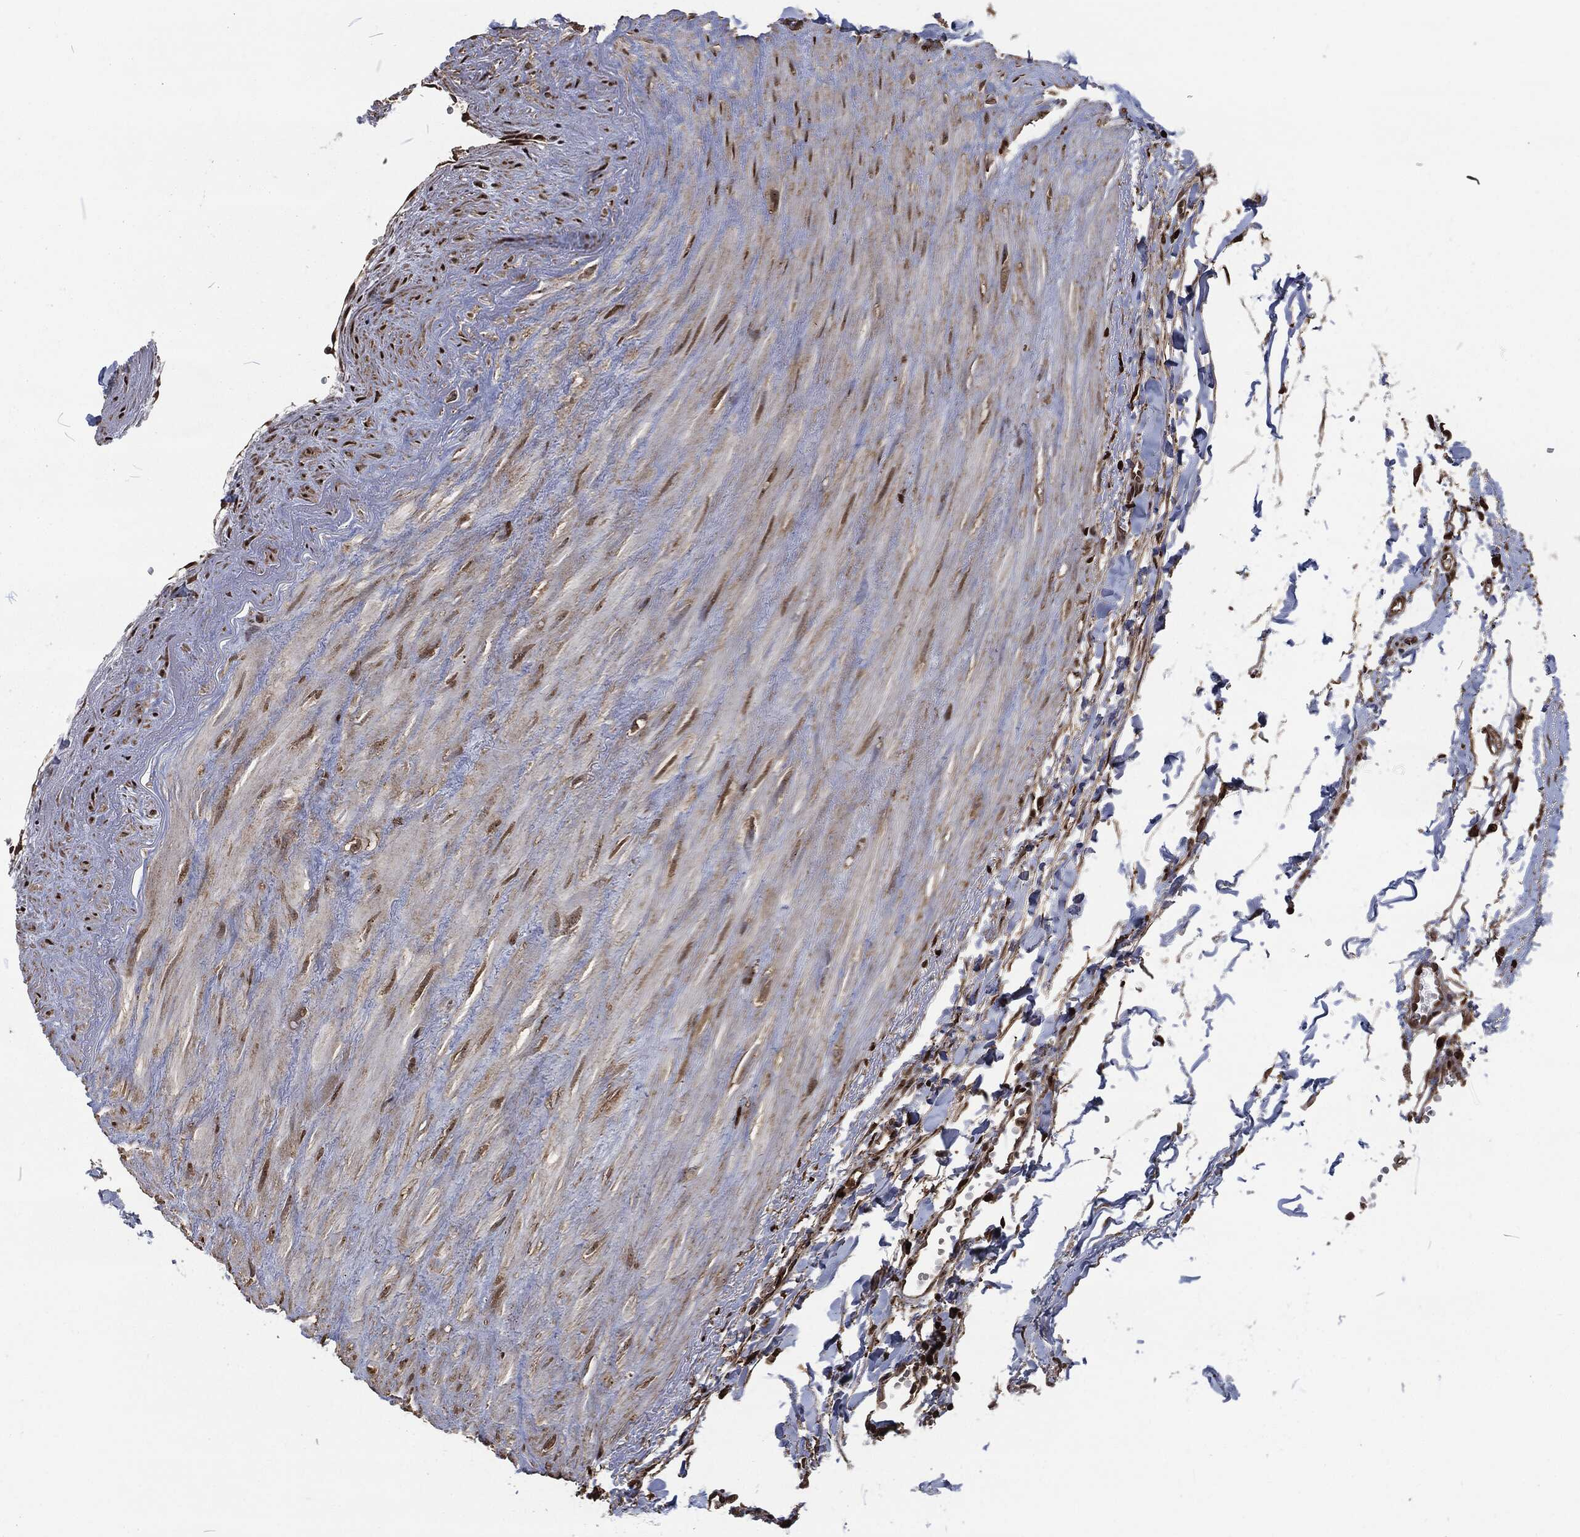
{"staining": {"intensity": "strong", "quantity": ">75%", "location": "nuclear"}, "tissue": "soft tissue", "cell_type": "Fibroblasts", "image_type": "normal", "snomed": [{"axis": "morphology", "description": "Normal tissue, NOS"}, {"axis": "morphology", "description": "Adenocarcinoma, NOS"}, {"axis": "topography", "description": "Pancreas"}, {"axis": "topography", "description": "Peripheral nerve tissue"}], "caption": "A high-resolution micrograph shows immunohistochemistry (IHC) staining of normal soft tissue, which demonstrates strong nuclear staining in about >75% of fibroblasts.", "gene": "SNAI1", "patient": {"sex": "male", "age": 61}}